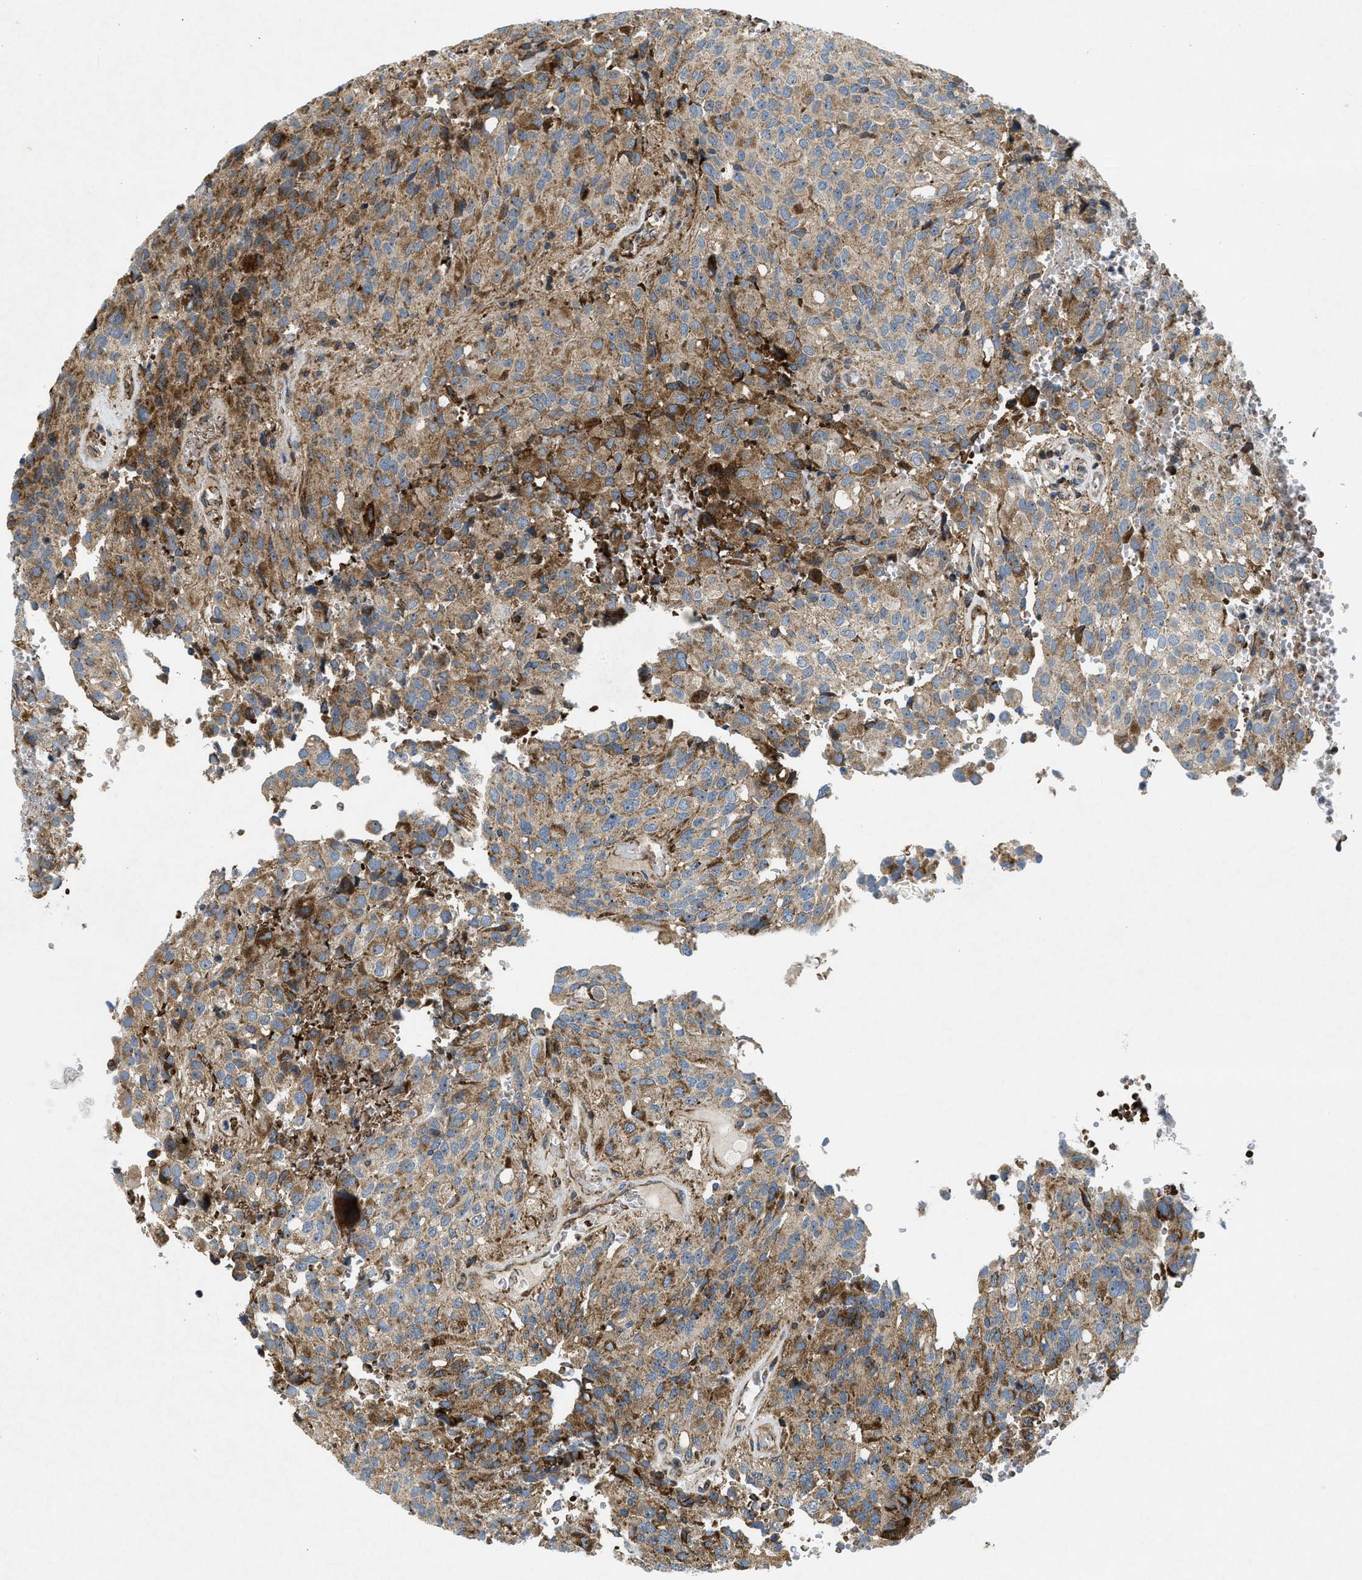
{"staining": {"intensity": "moderate", "quantity": ">75%", "location": "cytoplasmic/membranous"}, "tissue": "glioma", "cell_type": "Tumor cells", "image_type": "cancer", "snomed": [{"axis": "morphology", "description": "Glioma, malignant, High grade"}, {"axis": "topography", "description": "Brain"}], "caption": "Glioma tissue displays moderate cytoplasmic/membranous staining in approximately >75% of tumor cells", "gene": "CSPG4", "patient": {"sex": "male", "age": 32}}